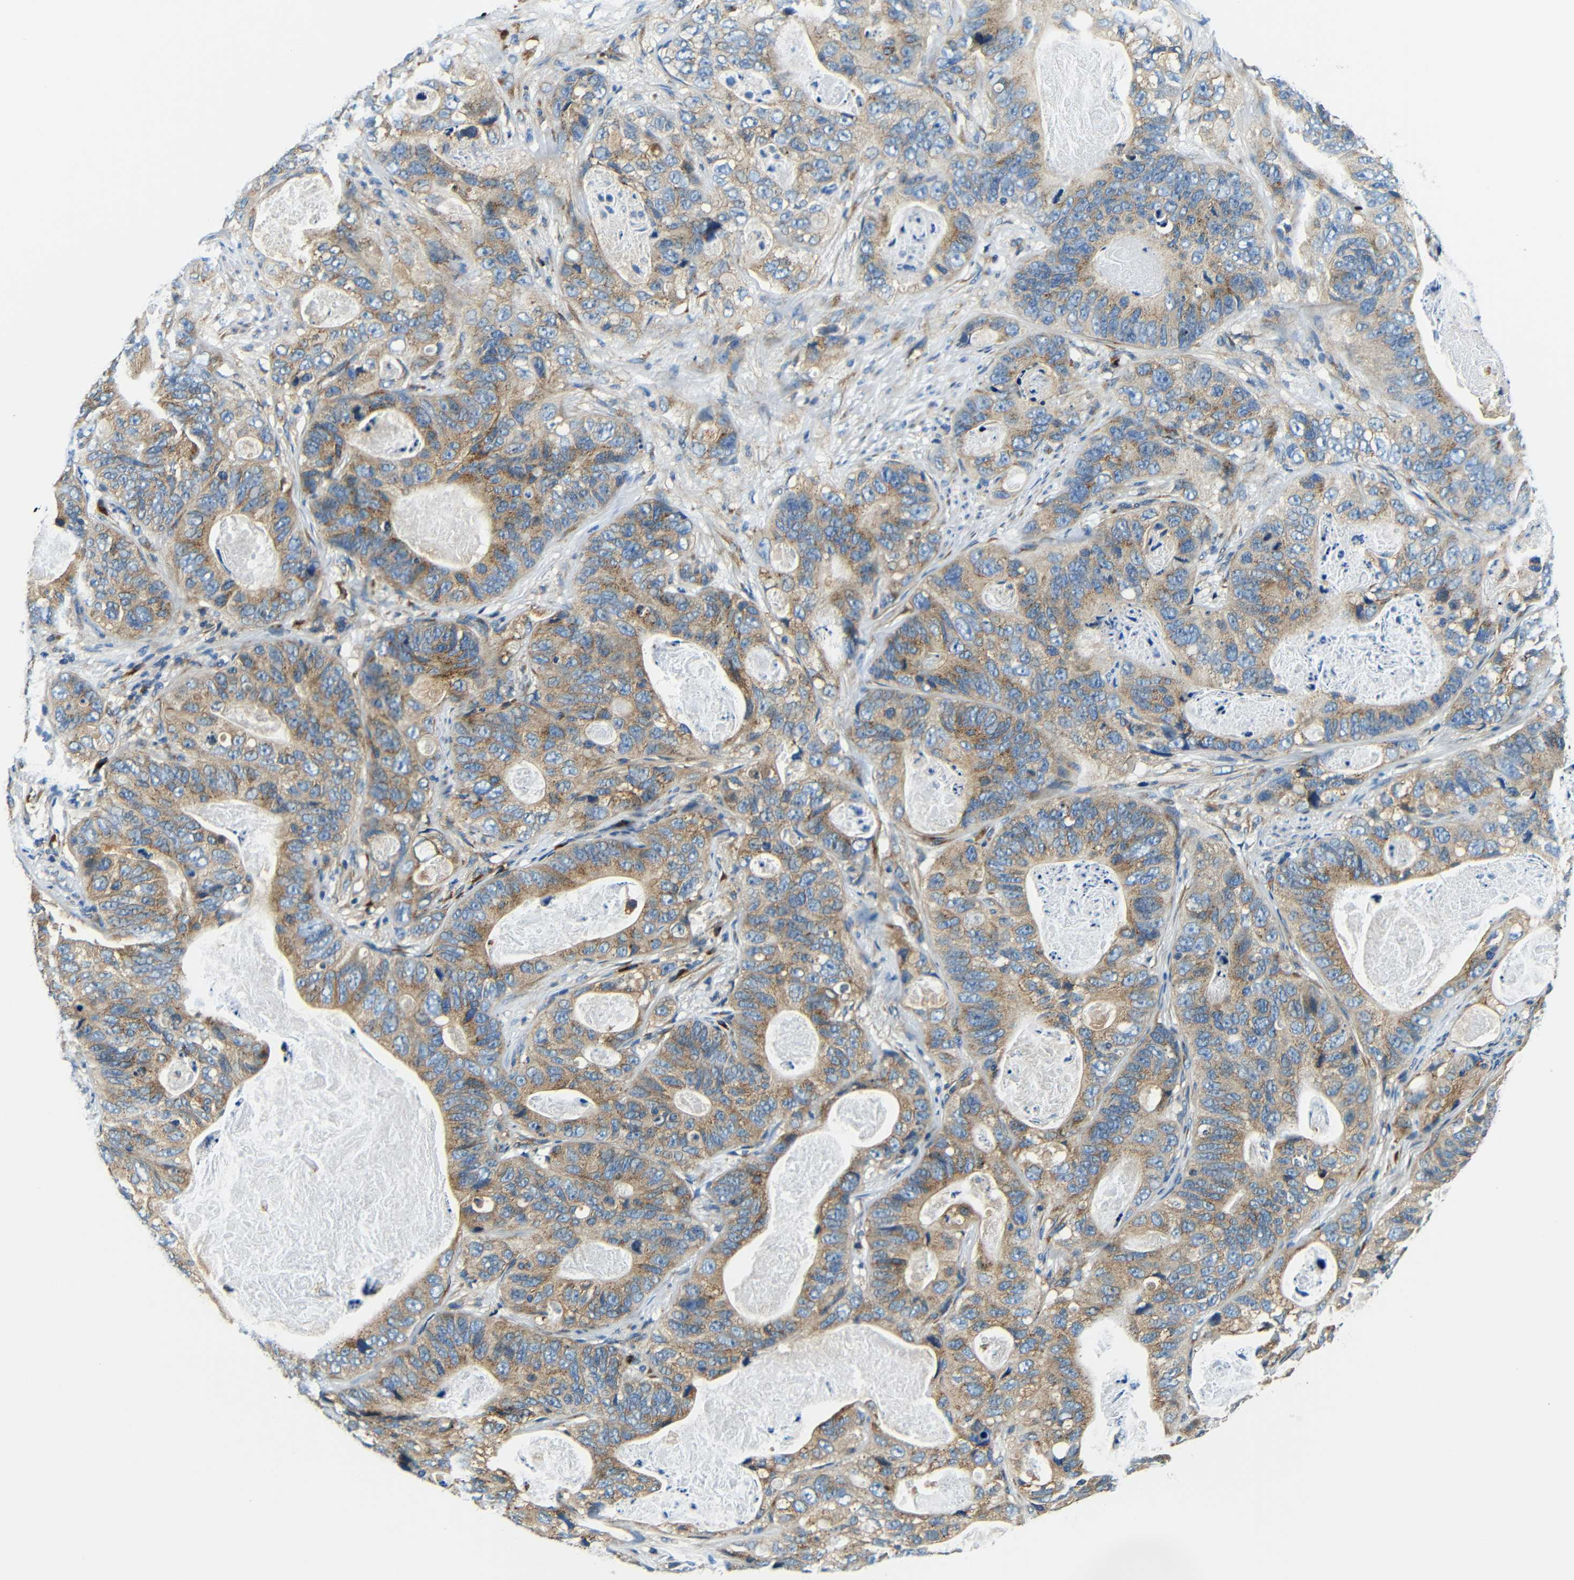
{"staining": {"intensity": "moderate", "quantity": ">75%", "location": "cytoplasmic/membranous"}, "tissue": "stomach cancer", "cell_type": "Tumor cells", "image_type": "cancer", "snomed": [{"axis": "morphology", "description": "Adenocarcinoma, NOS"}, {"axis": "topography", "description": "Stomach"}], "caption": "DAB immunohistochemical staining of human stomach cancer displays moderate cytoplasmic/membranous protein staining in about >75% of tumor cells.", "gene": "USO1", "patient": {"sex": "female", "age": 89}}